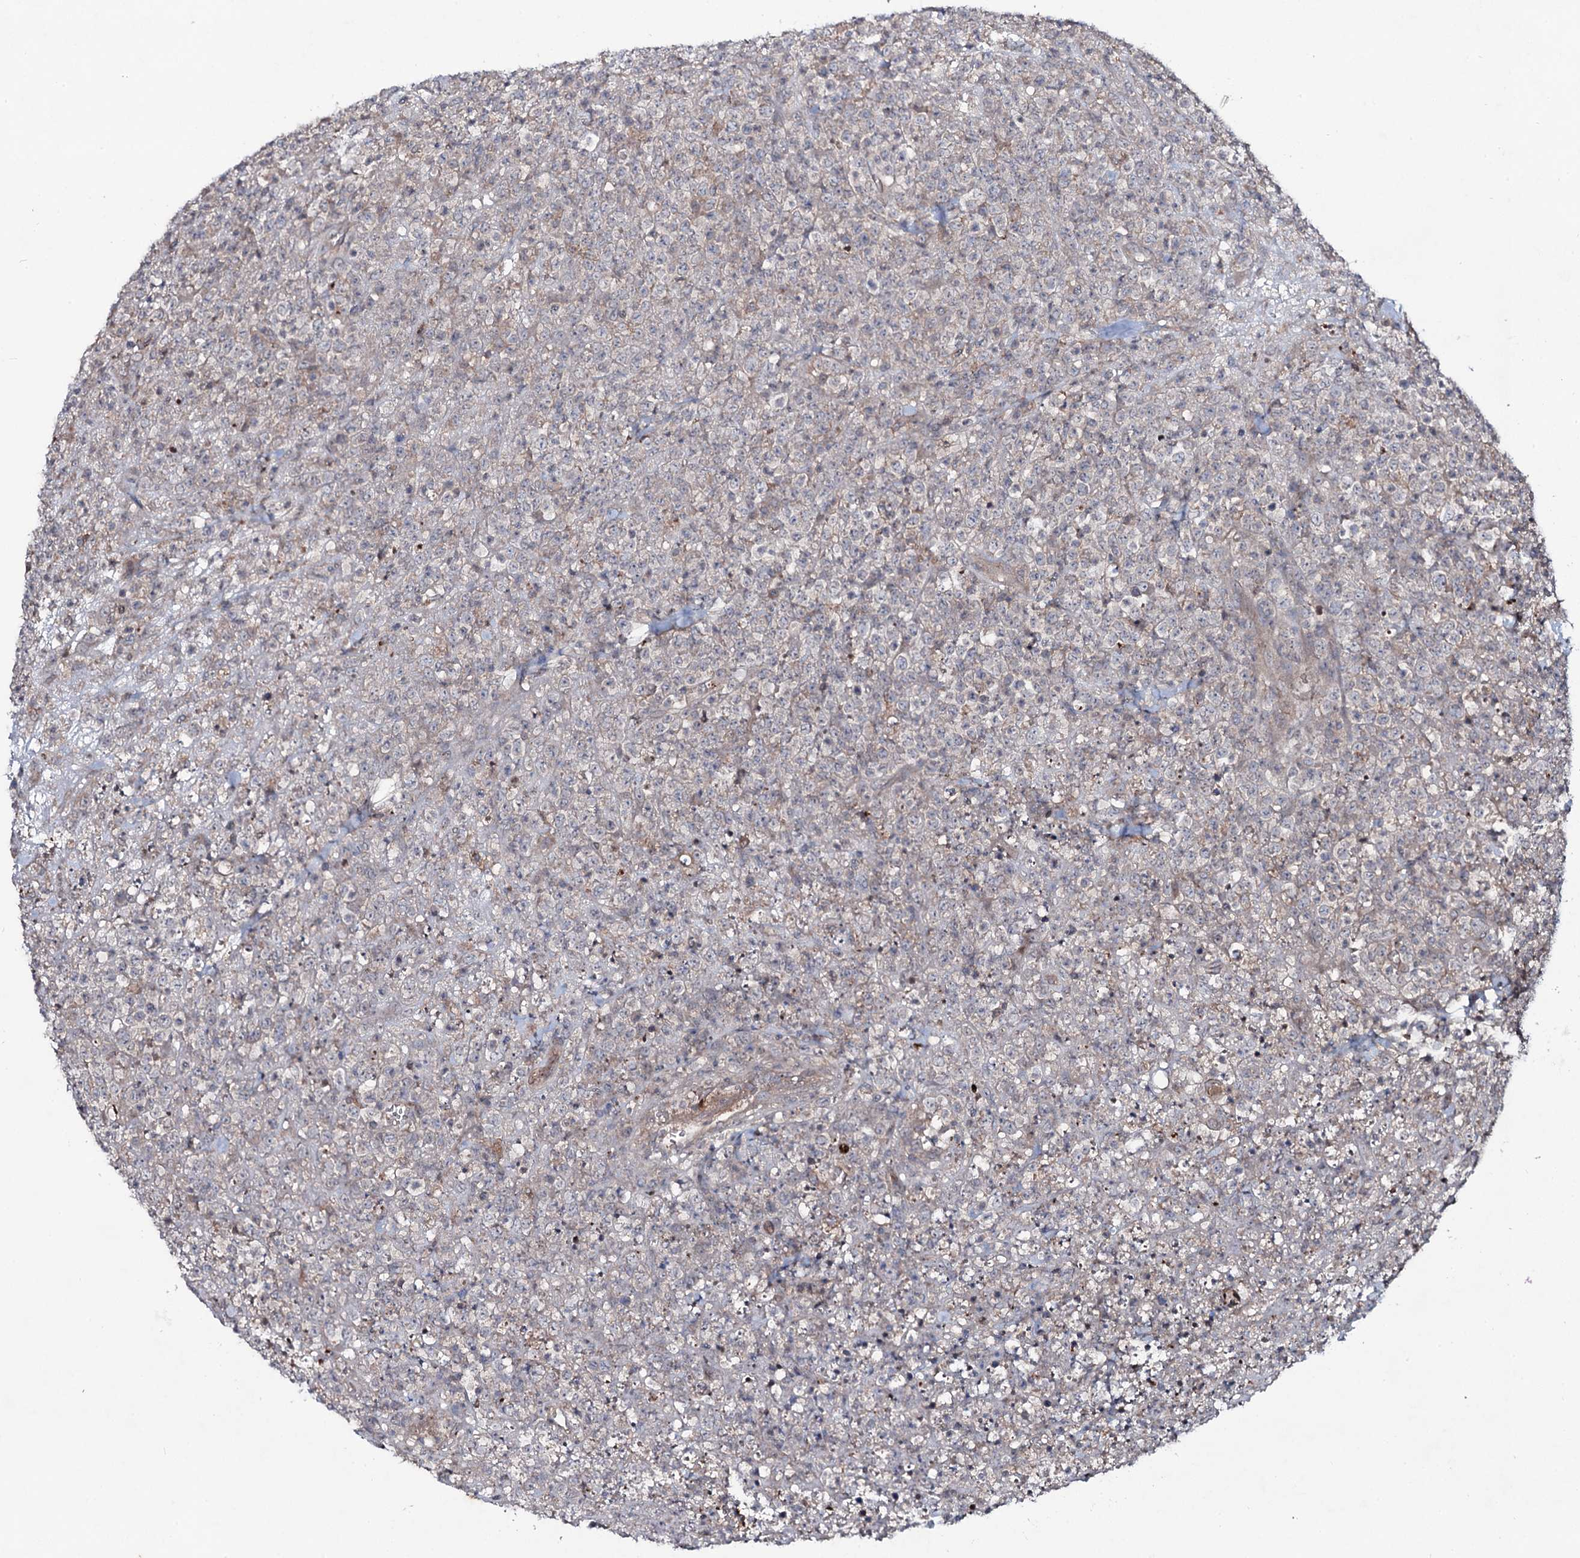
{"staining": {"intensity": "weak", "quantity": "25%-75%", "location": "cytoplasmic/membranous"}, "tissue": "lymphoma", "cell_type": "Tumor cells", "image_type": "cancer", "snomed": [{"axis": "morphology", "description": "Malignant lymphoma, non-Hodgkin's type, High grade"}, {"axis": "topography", "description": "Colon"}], "caption": "A brown stain highlights weak cytoplasmic/membranous expression of a protein in human lymphoma tumor cells. (Brightfield microscopy of DAB IHC at high magnification).", "gene": "SNAP23", "patient": {"sex": "female", "age": 53}}